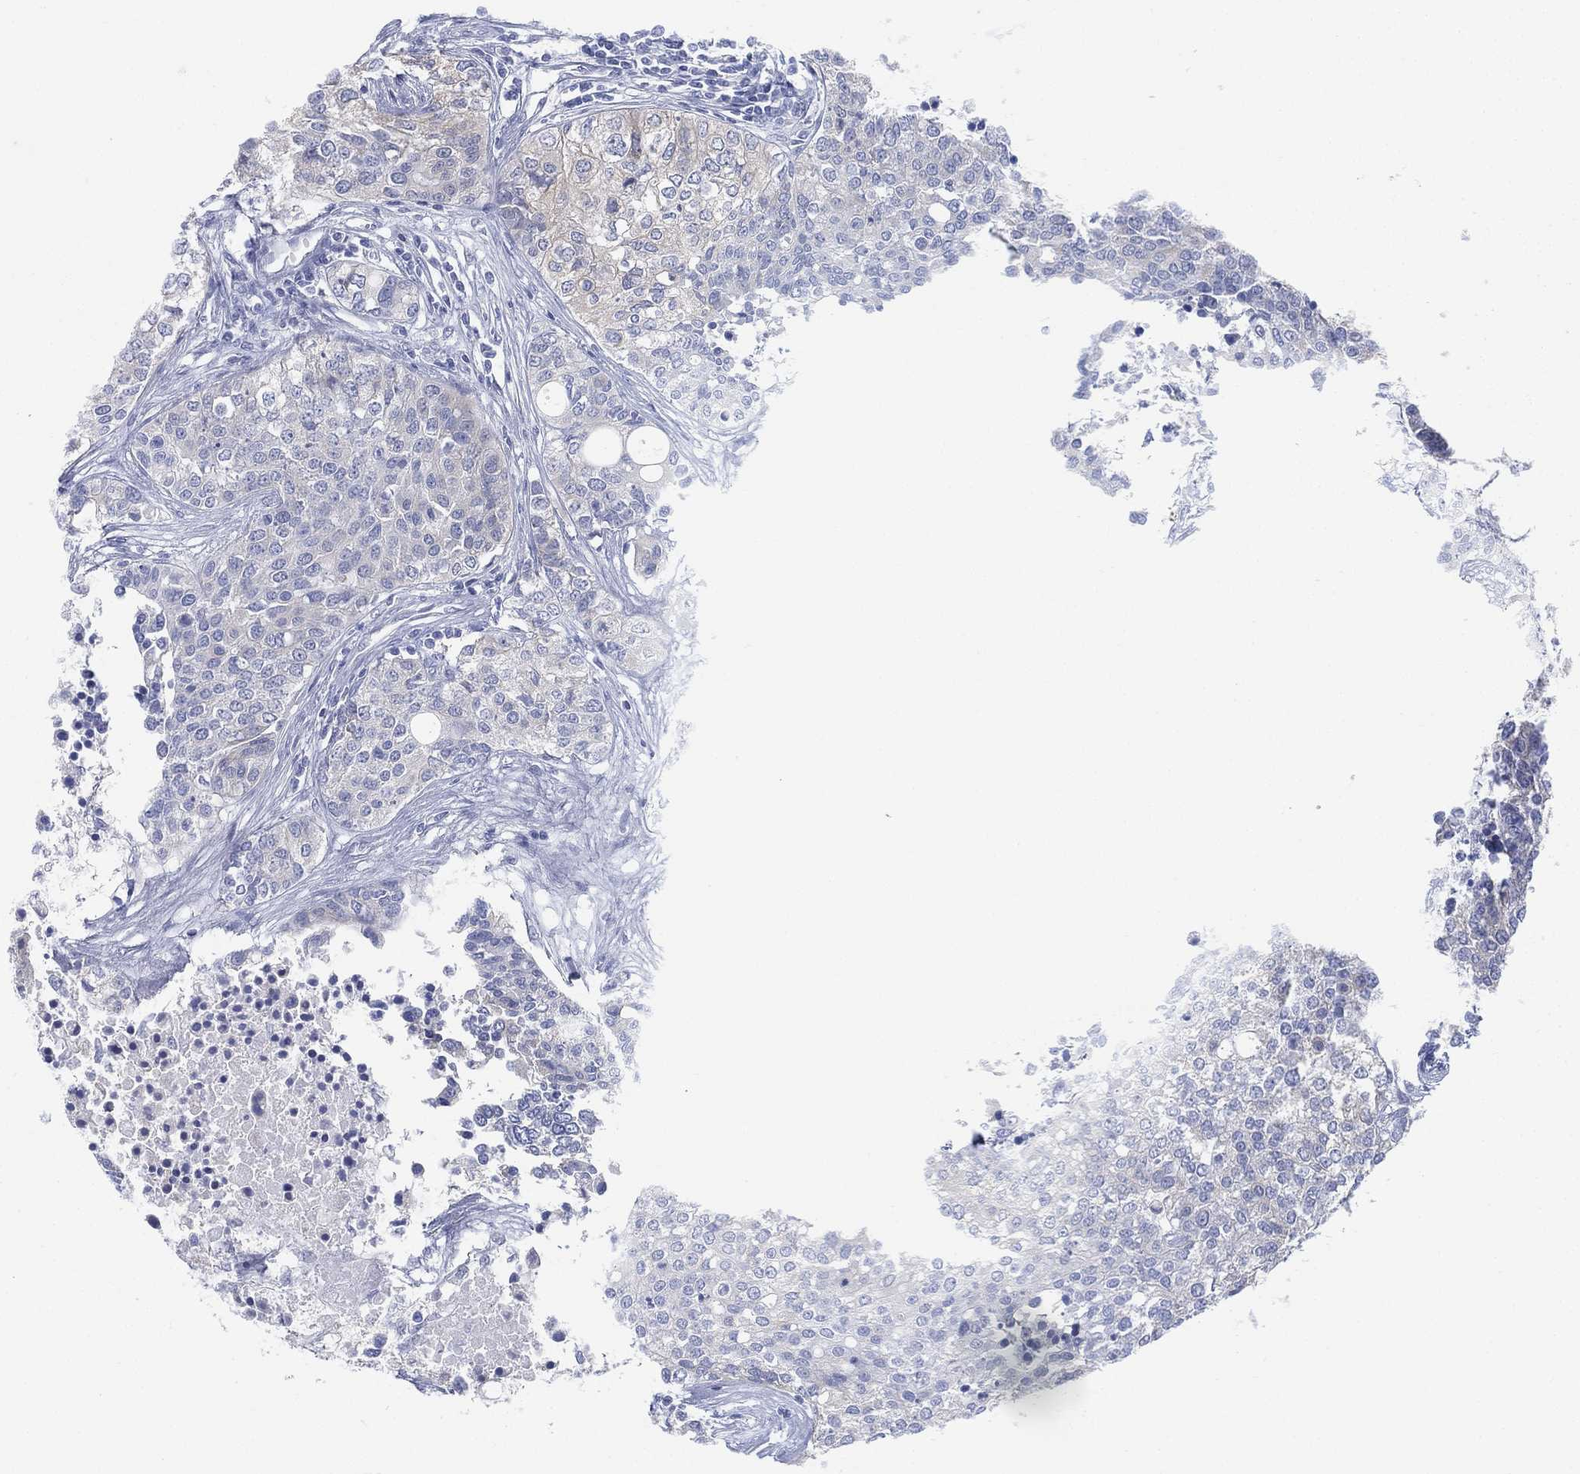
{"staining": {"intensity": "negative", "quantity": "none", "location": "none"}, "tissue": "carcinoid", "cell_type": "Tumor cells", "image_type": "cancer", "snomed": [{"axis": "morphology", "description": "Carcinoid, malignant, NOS"}, {"axis": "topography", "description": "Colon"}], "caption": "Human carcinoid stained for a protein using IHC shows no expression in tumor cells.", "gene": "GCNA", "patient": {"sex": "male", "age": 81}}